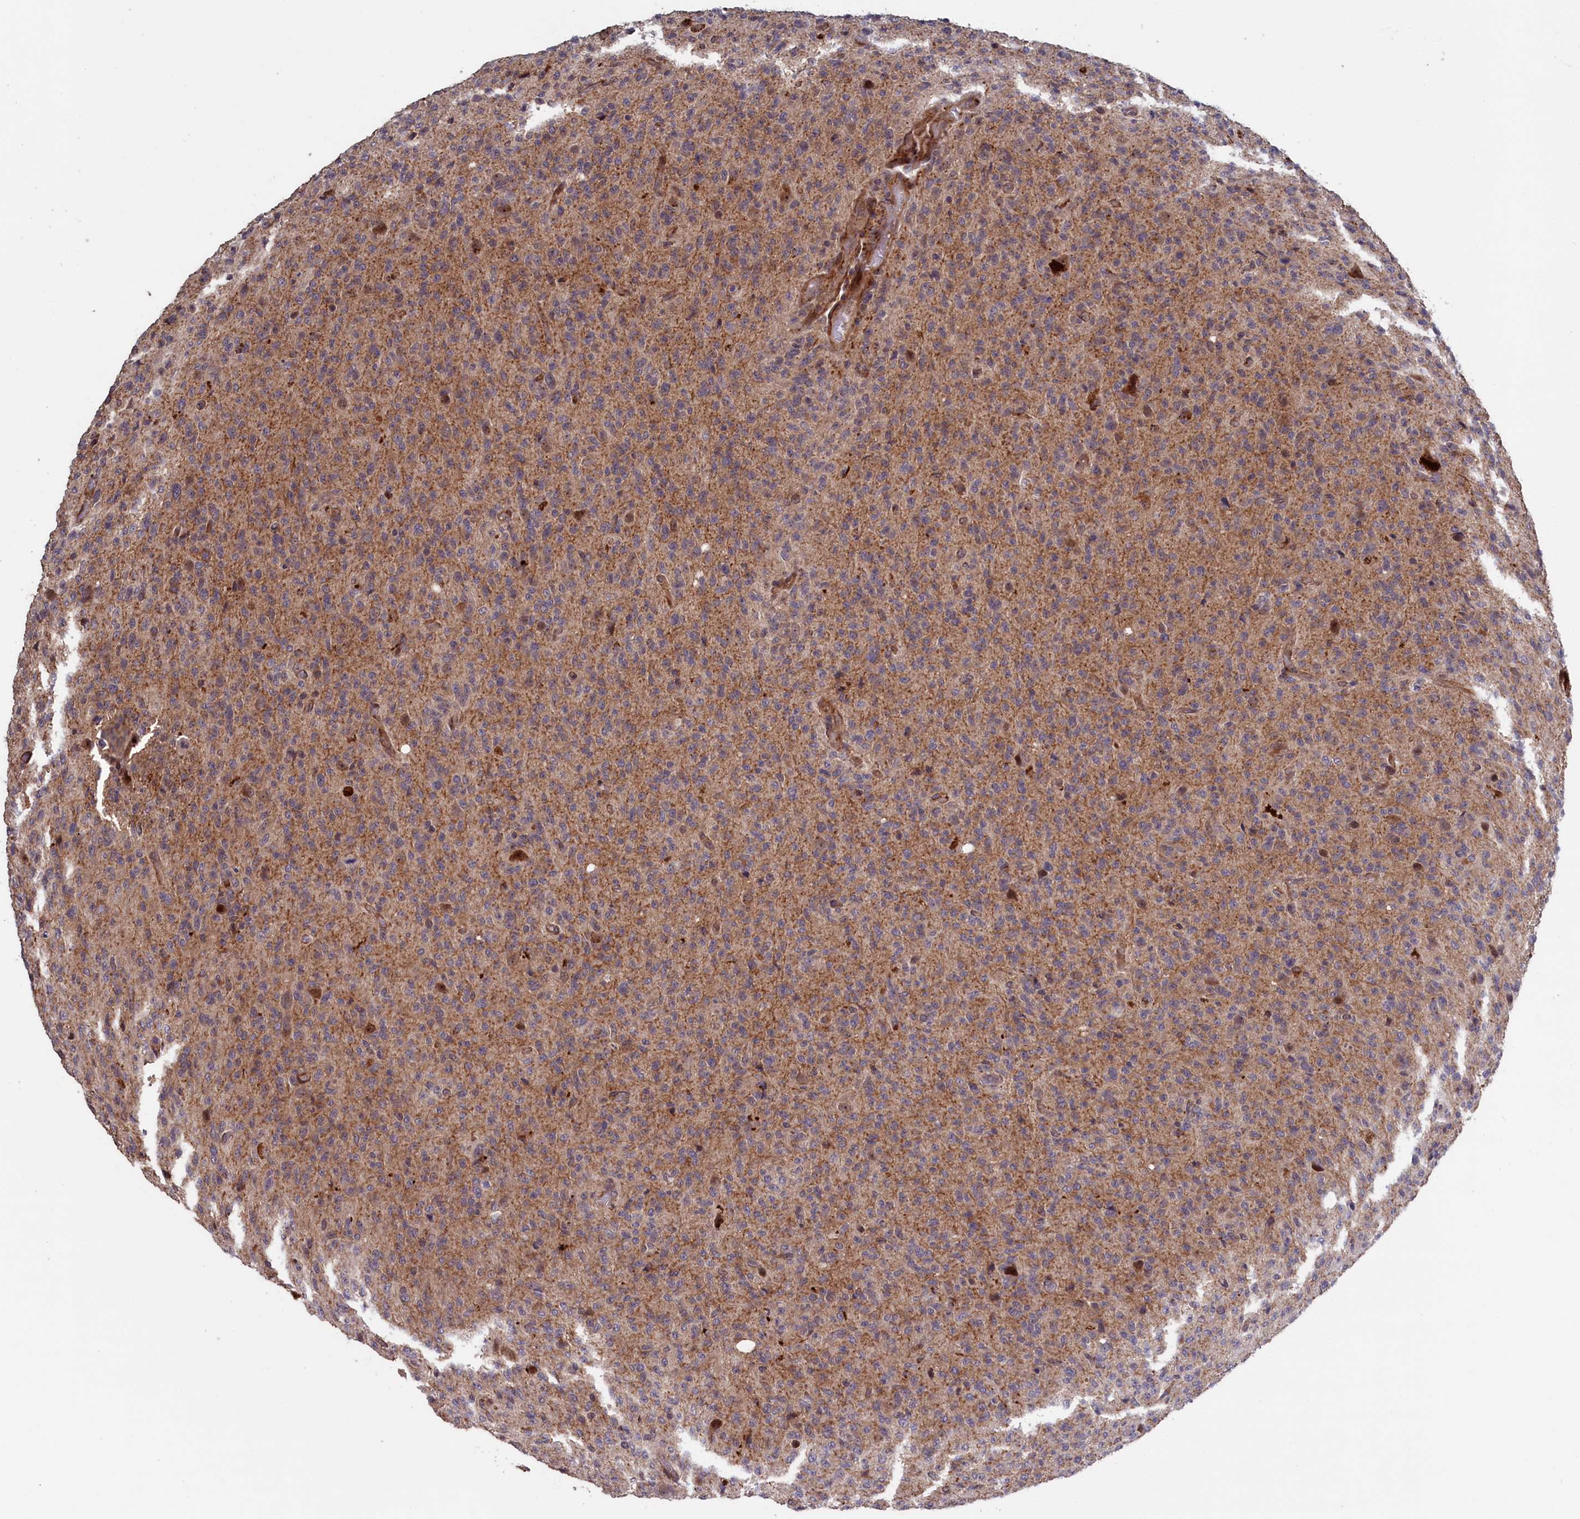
{"staining": {"intensity": "weak", "quantity": "<25%", "location": "cytoplasmic/membranous"}, "tissue": "glioma", "cell_type": "Tumor cells", "image_type": "cancer", "snomed": [{"axis": "morphology", "description": "Glioma, malignant, High grade"}, {"axis": "topography", "description": "Brain"}], "caption": "A high-resolution histopathology image shows immunohistochemistry (IHC) staining of malignant glioma (high-grade), which demonstrates no significant staining in tumor cells. (IHC, brightfield microscopy, high magnification).", "gene": "LSG1", "patient": {"sex": "female", "age": 57}}